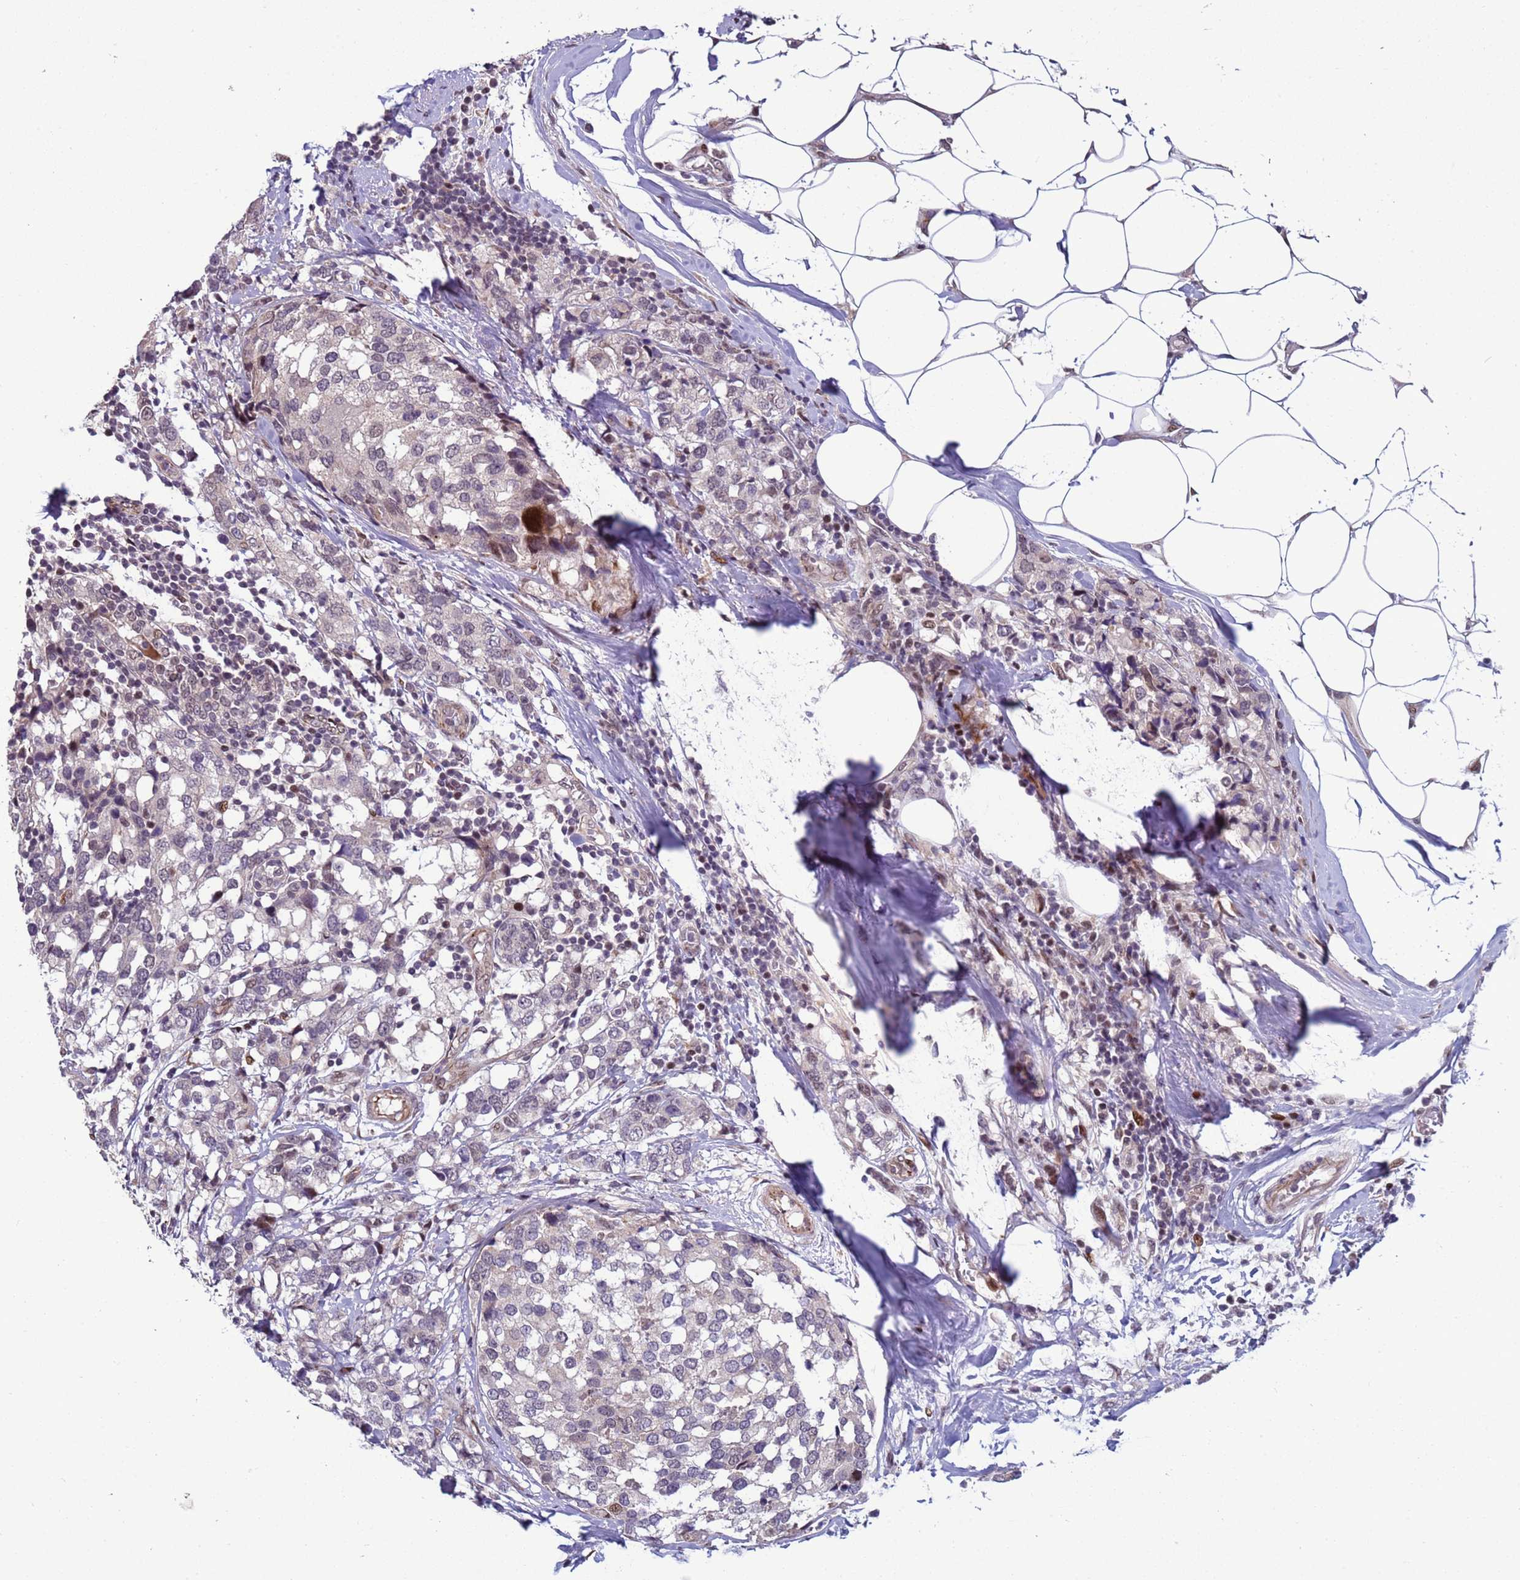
{"staining": {"intensity": "negative", "quantity": "none", "location": "none"}, "tissue": "breast cancer", "cell_type": "Tumor cells", "image_type": "cancer", "snomed": [{"axis": "morphology", "description": "Lobular carcinoma"}, {"axis": "topography", "description": "Breast"}], "caption": "Immunohistochemical staining of breast cancer (lobular carcinoma) shows no significant positivity in tumor cells.", "gene": "SHC3", "patient": {"sex": "female", "age": 59}}